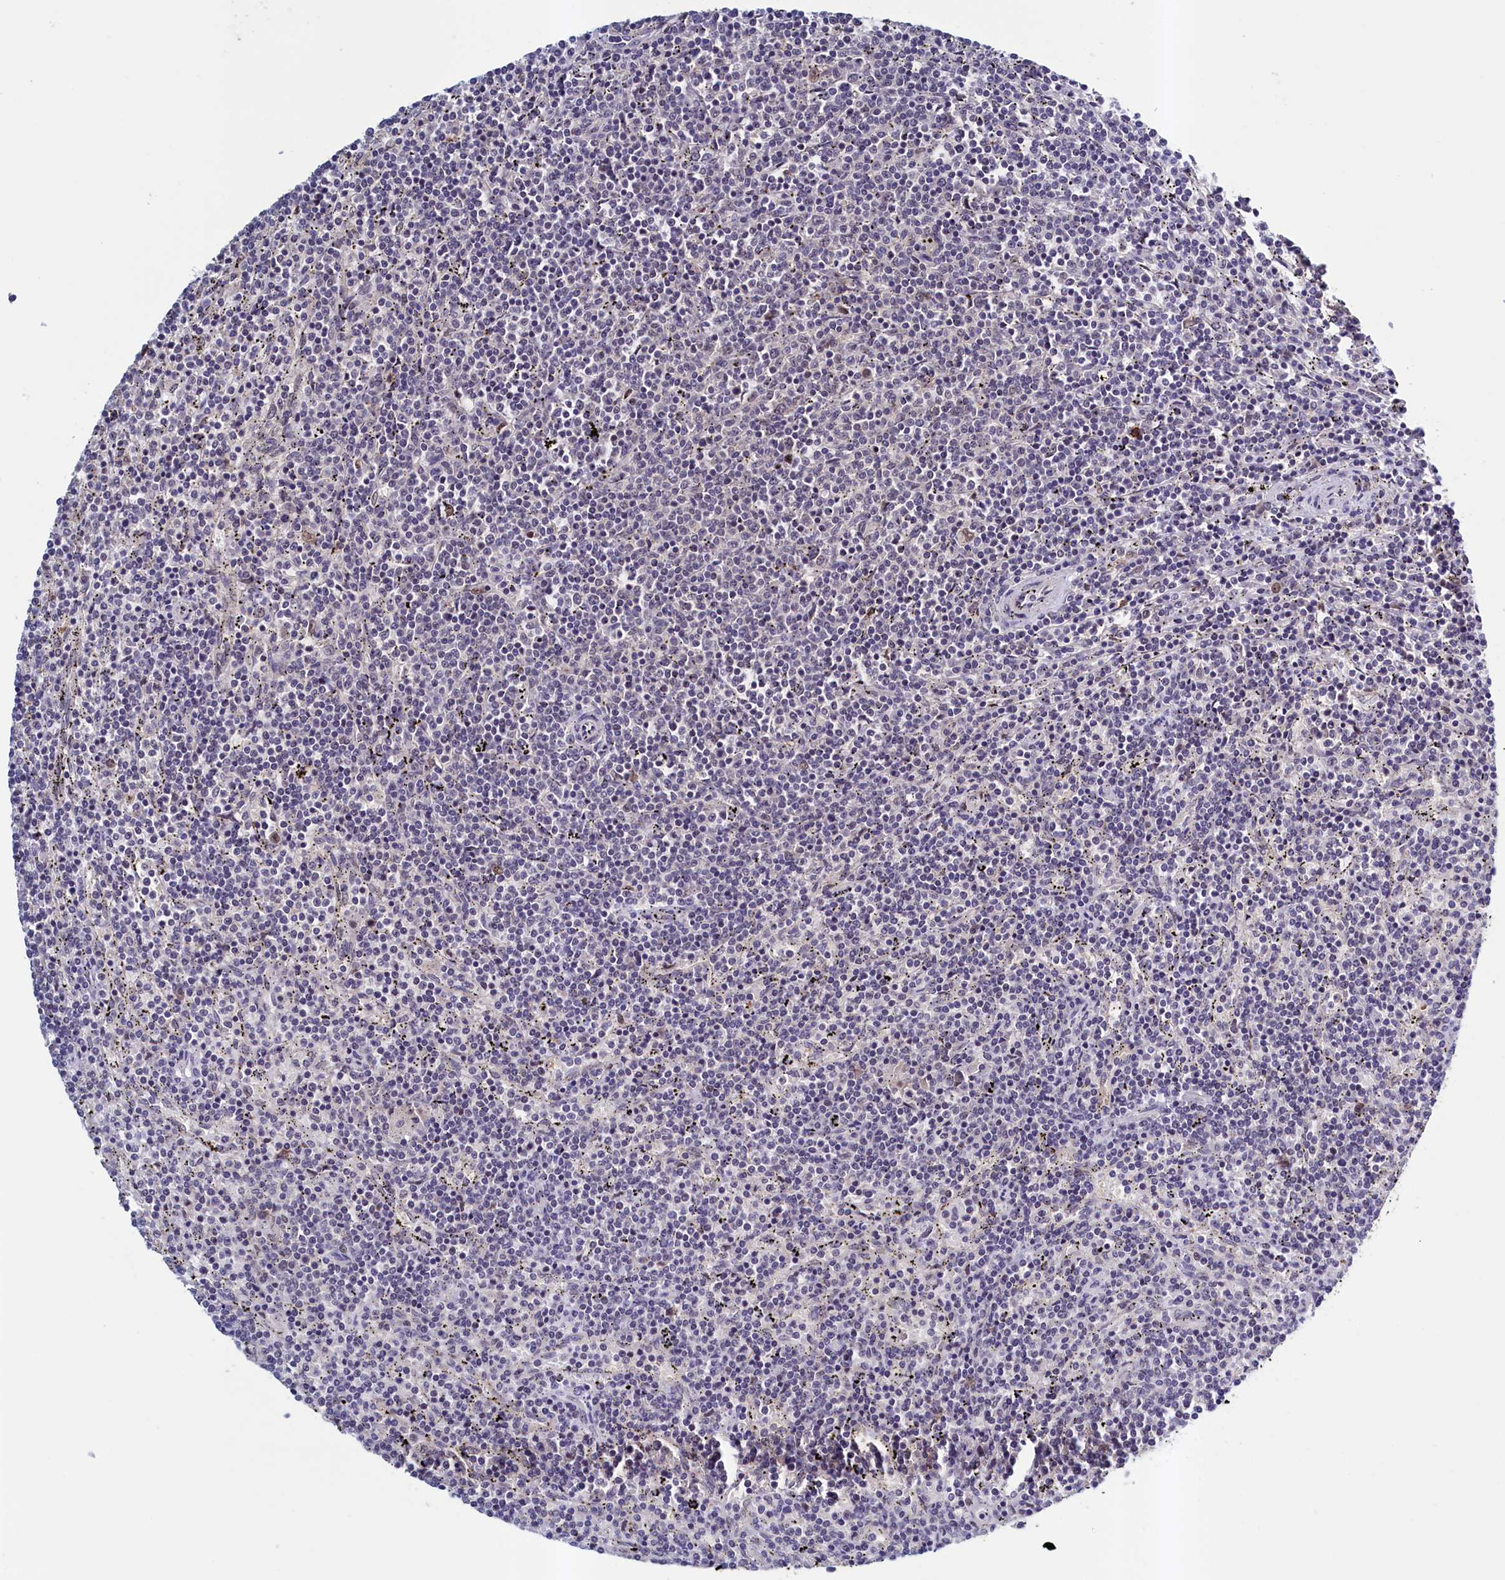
{"staining": {"intensity": "negative", "quantity": "none", "location": "none"}, "tissue": "lymphoma", "cell_type": "Tumor cells", "image_type": "cancer", "snomed": [{"axis": "morphology", "description": "Malignant lymphoma, non-Hodgkin's type, Low grade"}, {"axis": "topography", "description": "Spleen"}], "caption": "Low-grade malignant lymphoma, non-Hodgkin's type stained for a protein using immunohistochemistry demonstrates no positivity tumor cells.", "gene": "PACSIN3", "patient": {"sex": "female", "age": 50}}